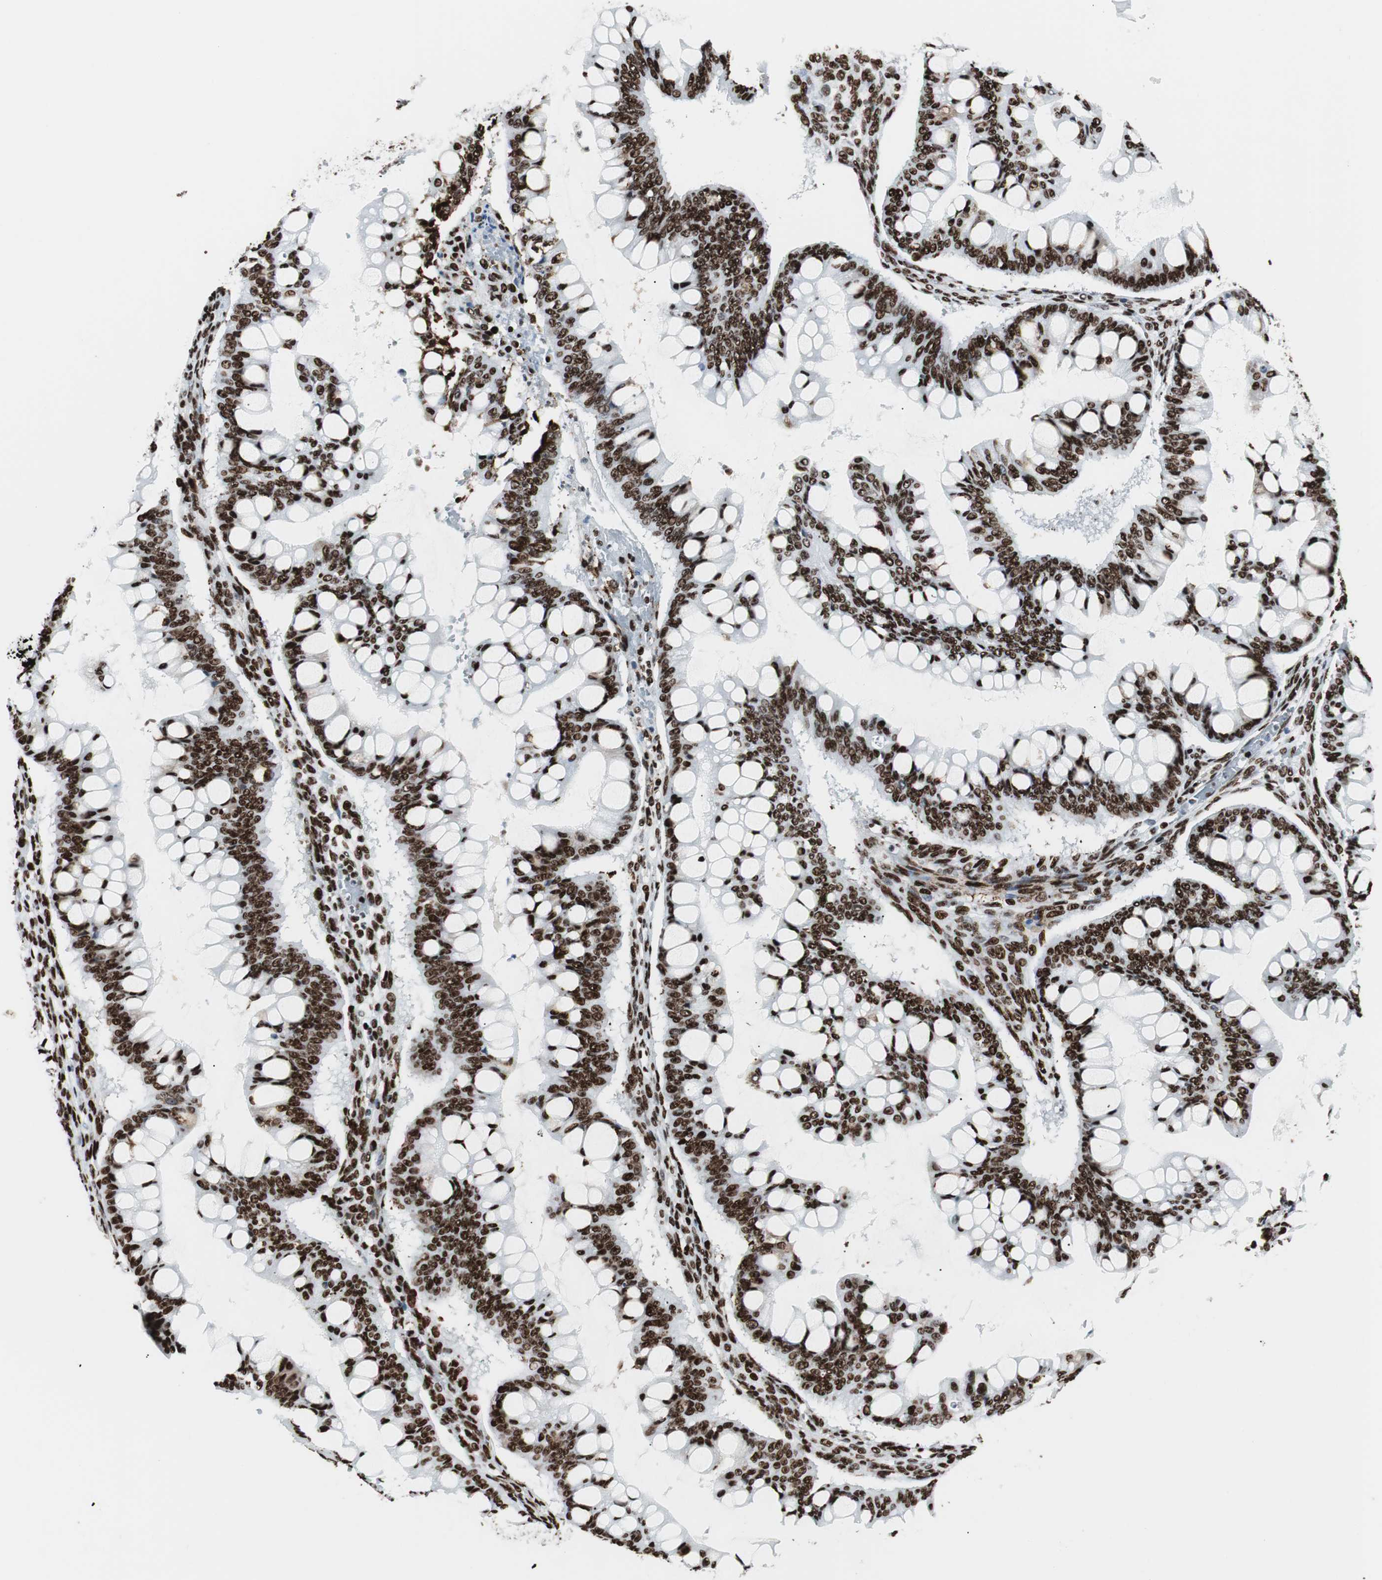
{"staining": {"intensity": "strong", "quantity": ">75%", "location": "nuclear"}, "tissue": "ovarian cancer", "cell_type": "Tumor cells", "image_type": "cancer", "snomed": [{"axis": "morphology", "description": "Cystadenocarcinoma, mucinous, NOS"}, {"axis": "topography", "description": "Ovary"}], "caption": "Tumor cells show high levels of strong nuclear staining in about >75% of cells in human mucinous cystadenocarcinoma (ovarian). The protein of interest is shown in brown color, while the nuclei are stained blue.", "gene": "NCL", "patient": {"sex": "female", "age": 73}}